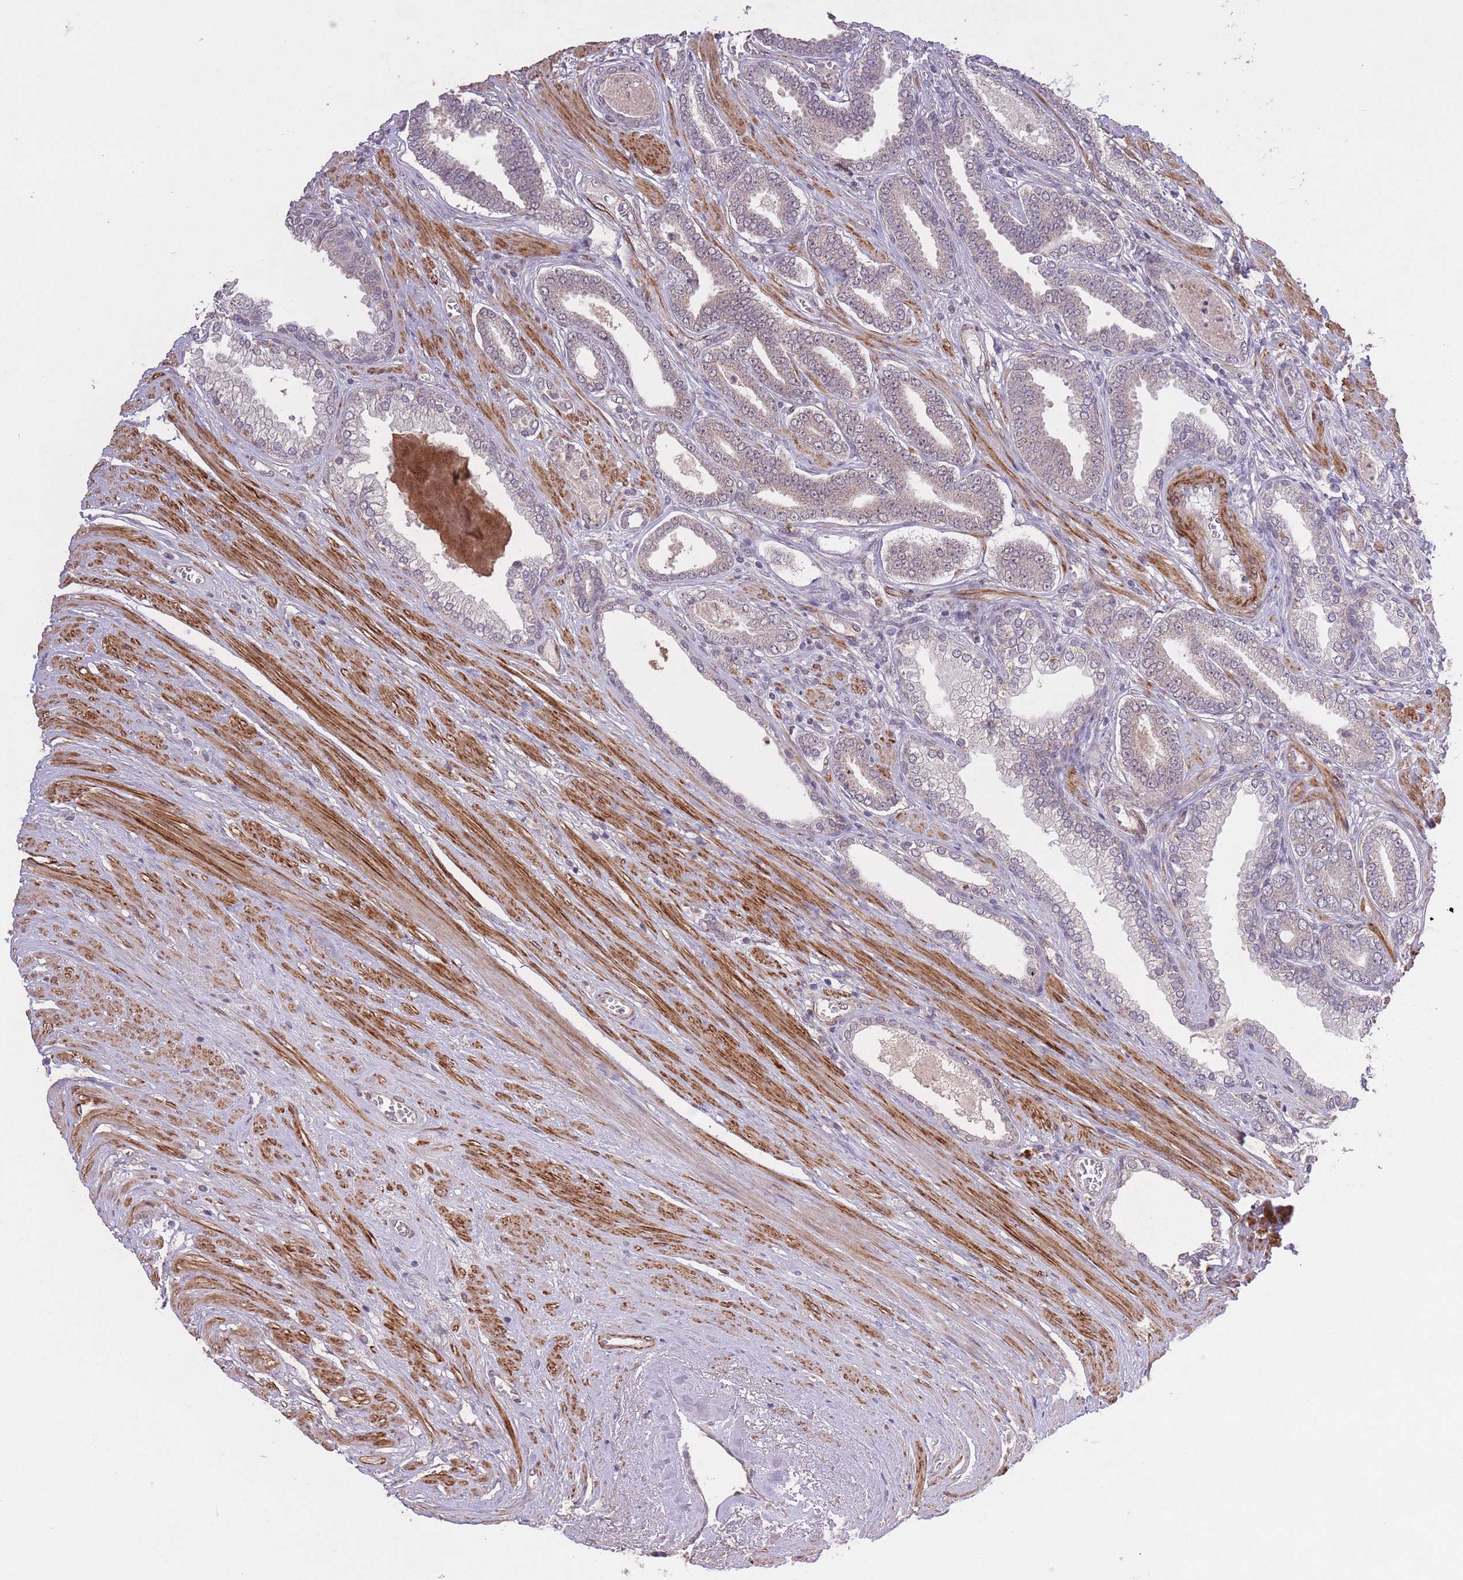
{"staining": {"intensity": "negative", "quantity": "none", "location": "none"}, "tissue": "prostate cancer", "cell_type": "Tumor cells", "image_type": "cancer", "snomed": [{"axis": "morphology", "description": "Adenocarcinoma, NOS"}, {"axis": "topography", "description": "Prostate and seminal vesicle, NOS"}], "caption": "Tumor cells show no significant protein staining in prostate cancer.", "gene": "CBX6", "patient": {"sex": "male", "age": 76}}